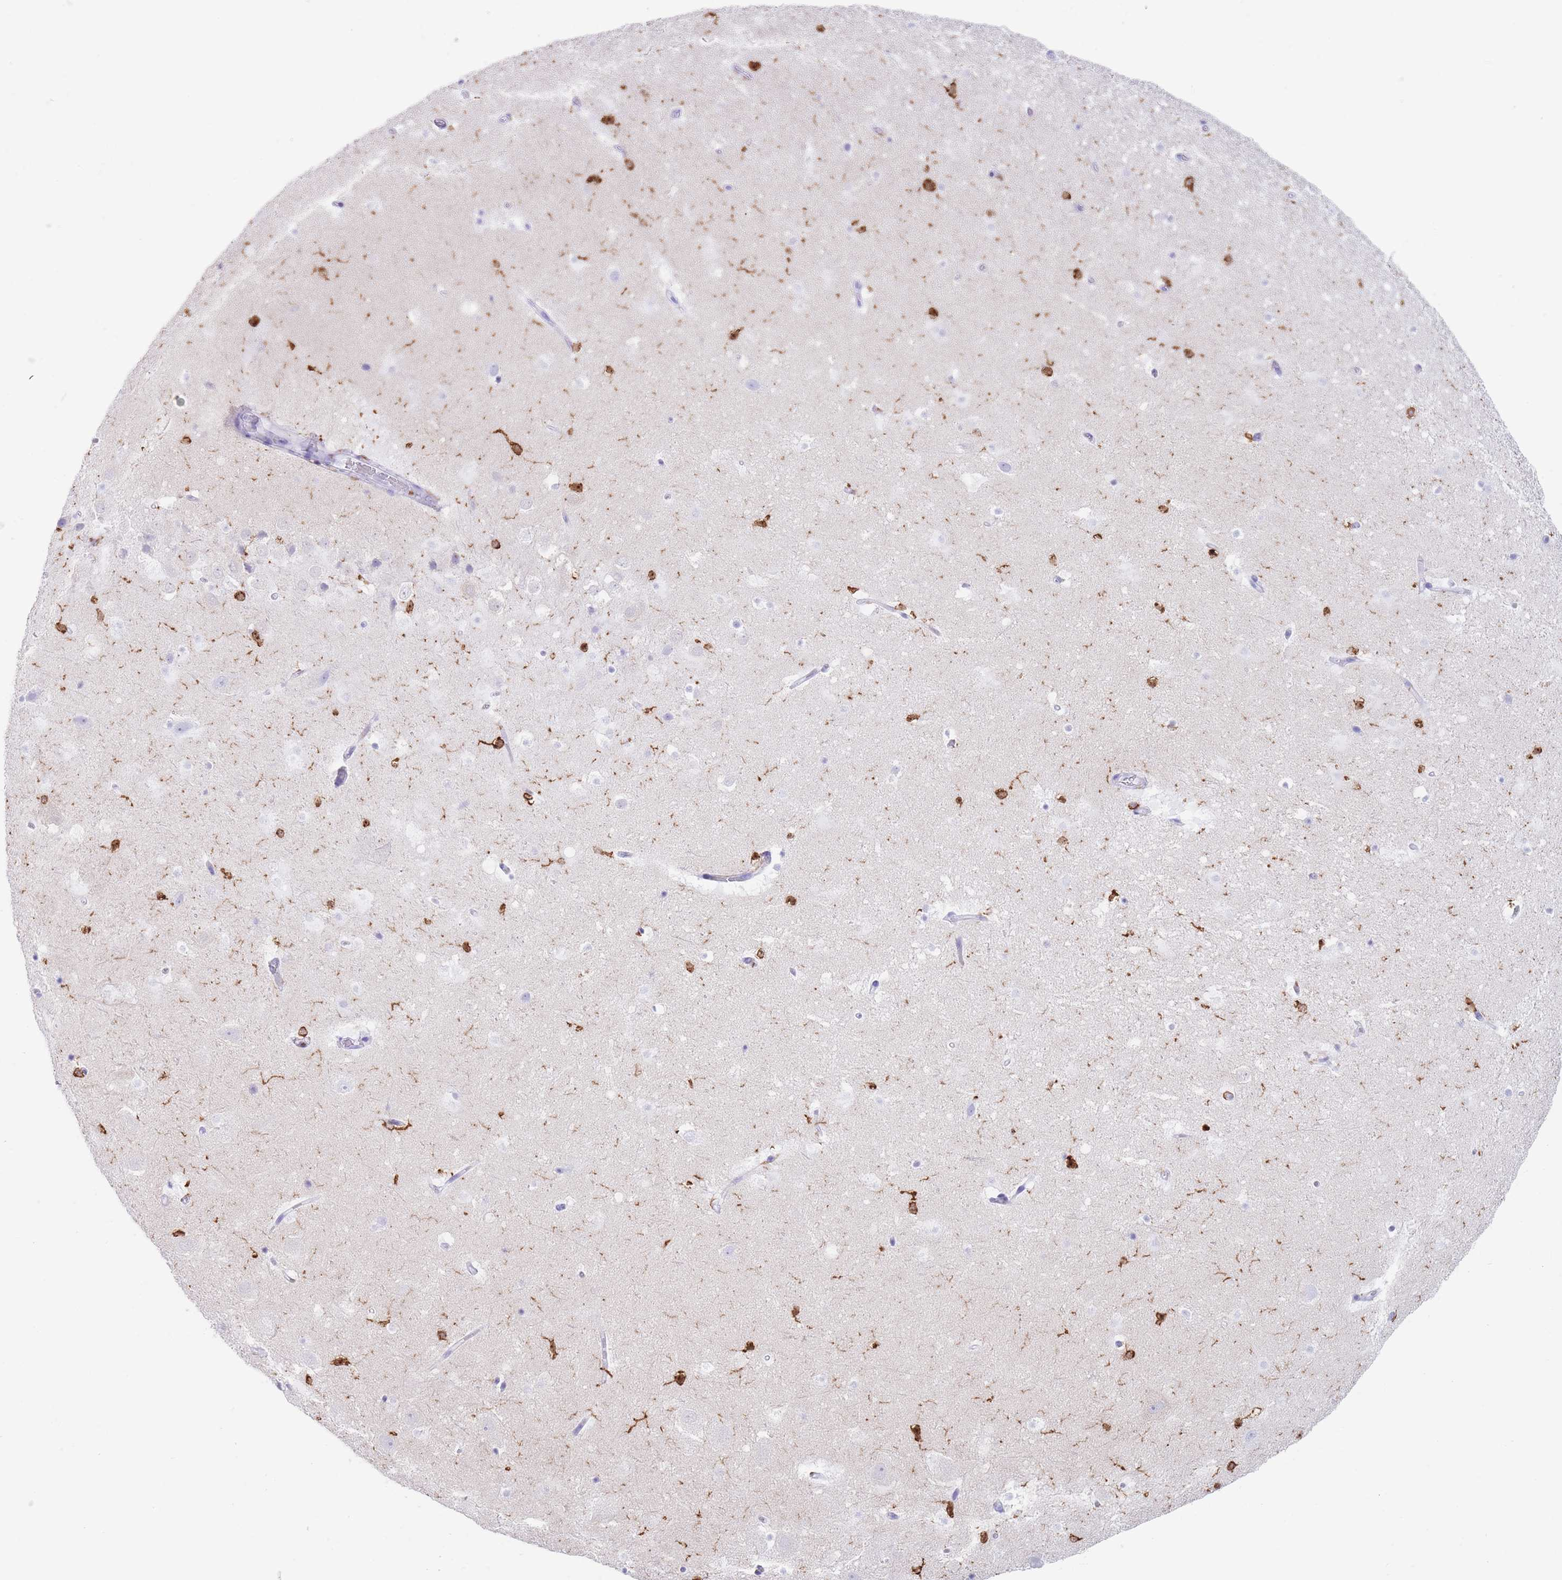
{"staining": {"intensity": "strong", "quantity": "<25%", "location": "cytoplasmic/membranous"}, "tissue": "hippocampus", "cell_type": "Glial cells", "image_type": "normal", "snomed": [{"axis": "morphology", "description": "Normal tissue, NOS"}, {"axis": "topography", "description": "Hippocampus"}], "caption": "IHC (DAB (3,3'-diaminobenzidine)) staining of benign hippocampus reveals strong cytoplasmic/membranous protein expression in approximately <25% of glial cells. Using DAB (3,3'-diaminobenzidine) (brown) and hematoxylin (blue) stains, captured at high magnification using brightfield microscopy.", "gene": "CORO1A", "patient": {"sex": "male", "age": 37}}